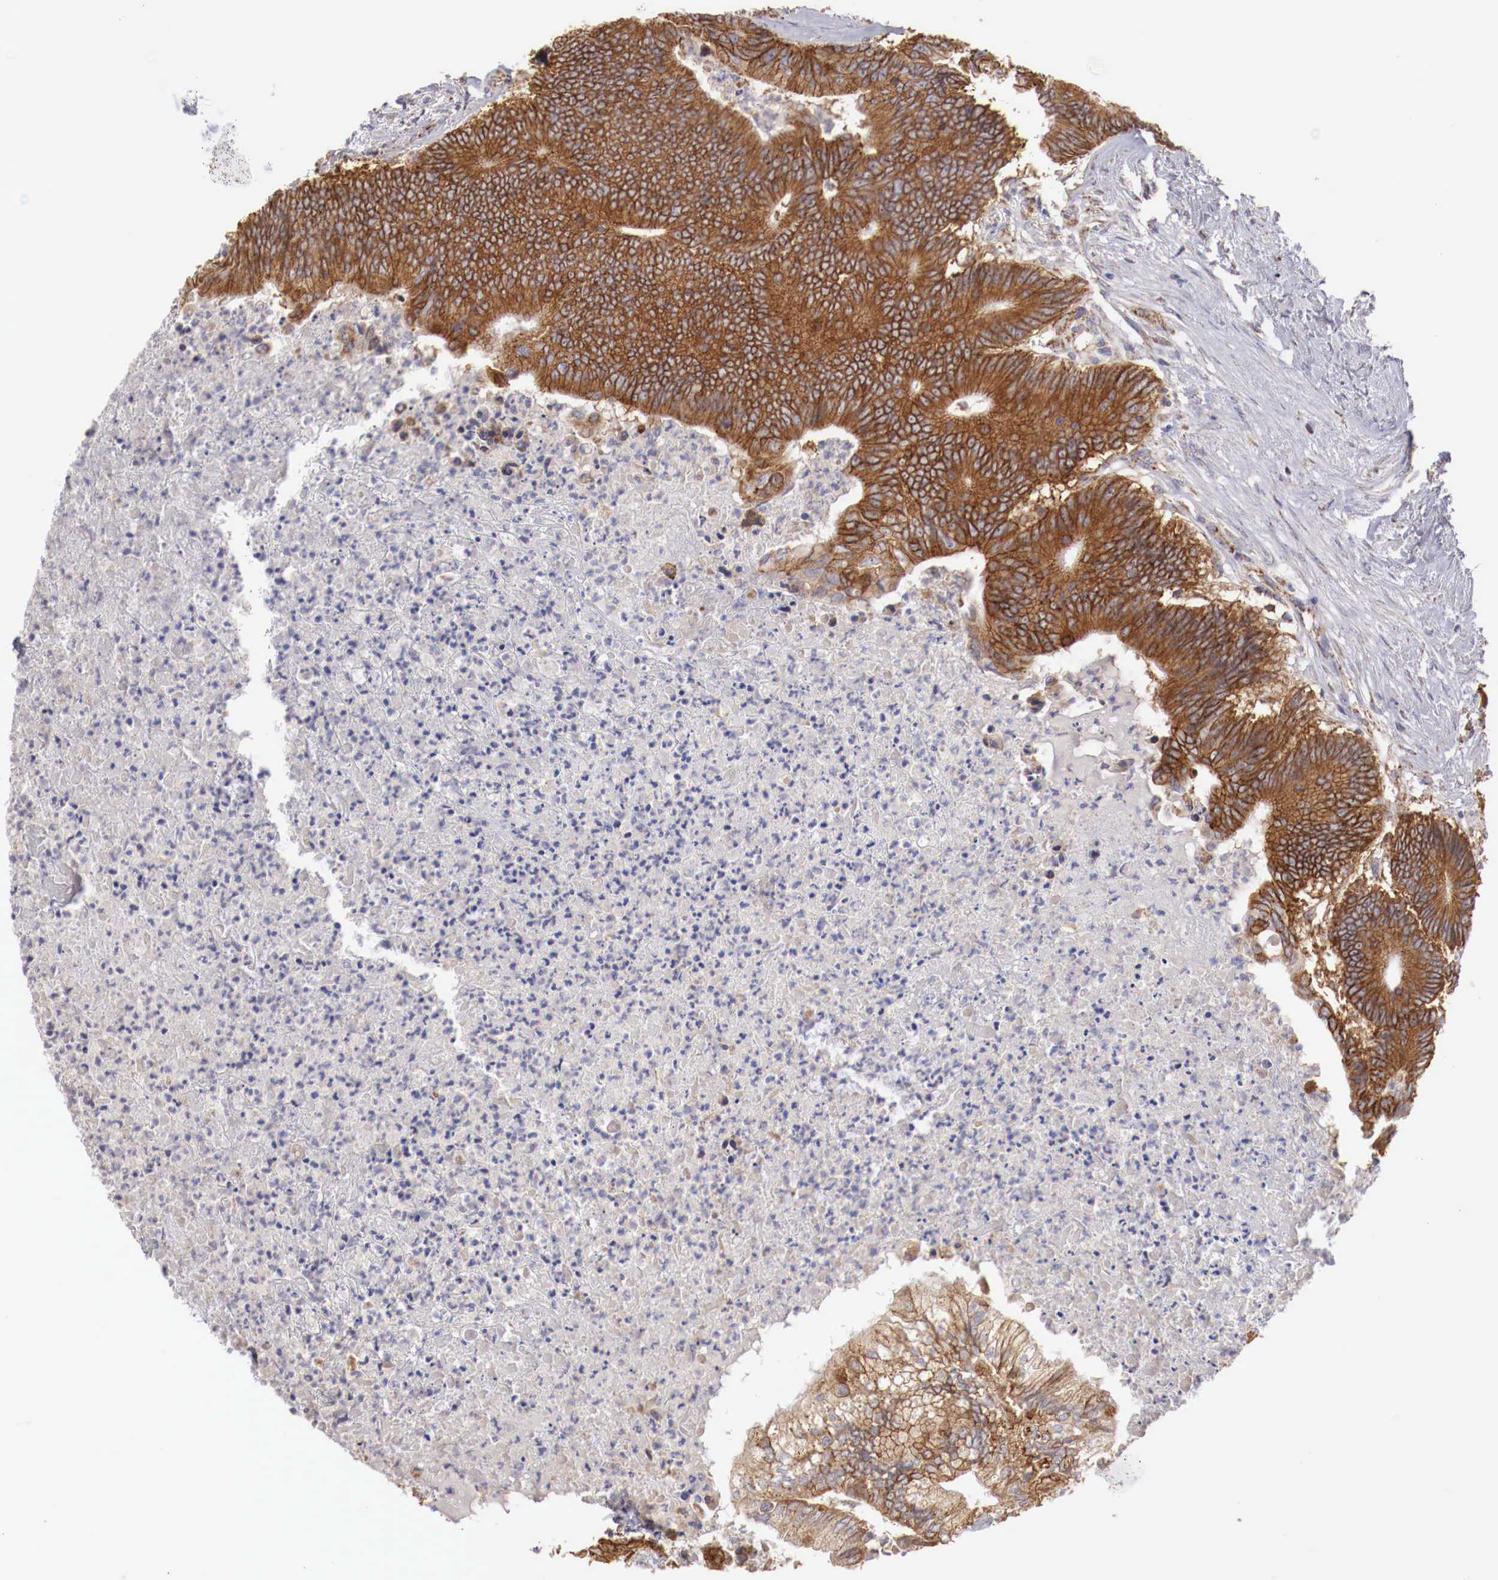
{"staining": {"intensity": "strong", "quantity": ">75%", "location": "cytoplasmic/membranous"}, "tissue": "colorectal cancer", "cell_type": "Tumor cells", "image_type": "cancer", "snomed": [{"axis": "morphology", "description": "Adenocarcinoma, NOS"}, {"axis": "topography", "description": "Colon"}], "caption": "DAB immunohistochemical staining of adenocarcinoma (colorectal) demonstrates strong cytoplasmic/membranous protein positivity in approximately >75% of tumor cells.", "gene": "XPNPEP3", "patient": {"sex": "male", "age": 65}}